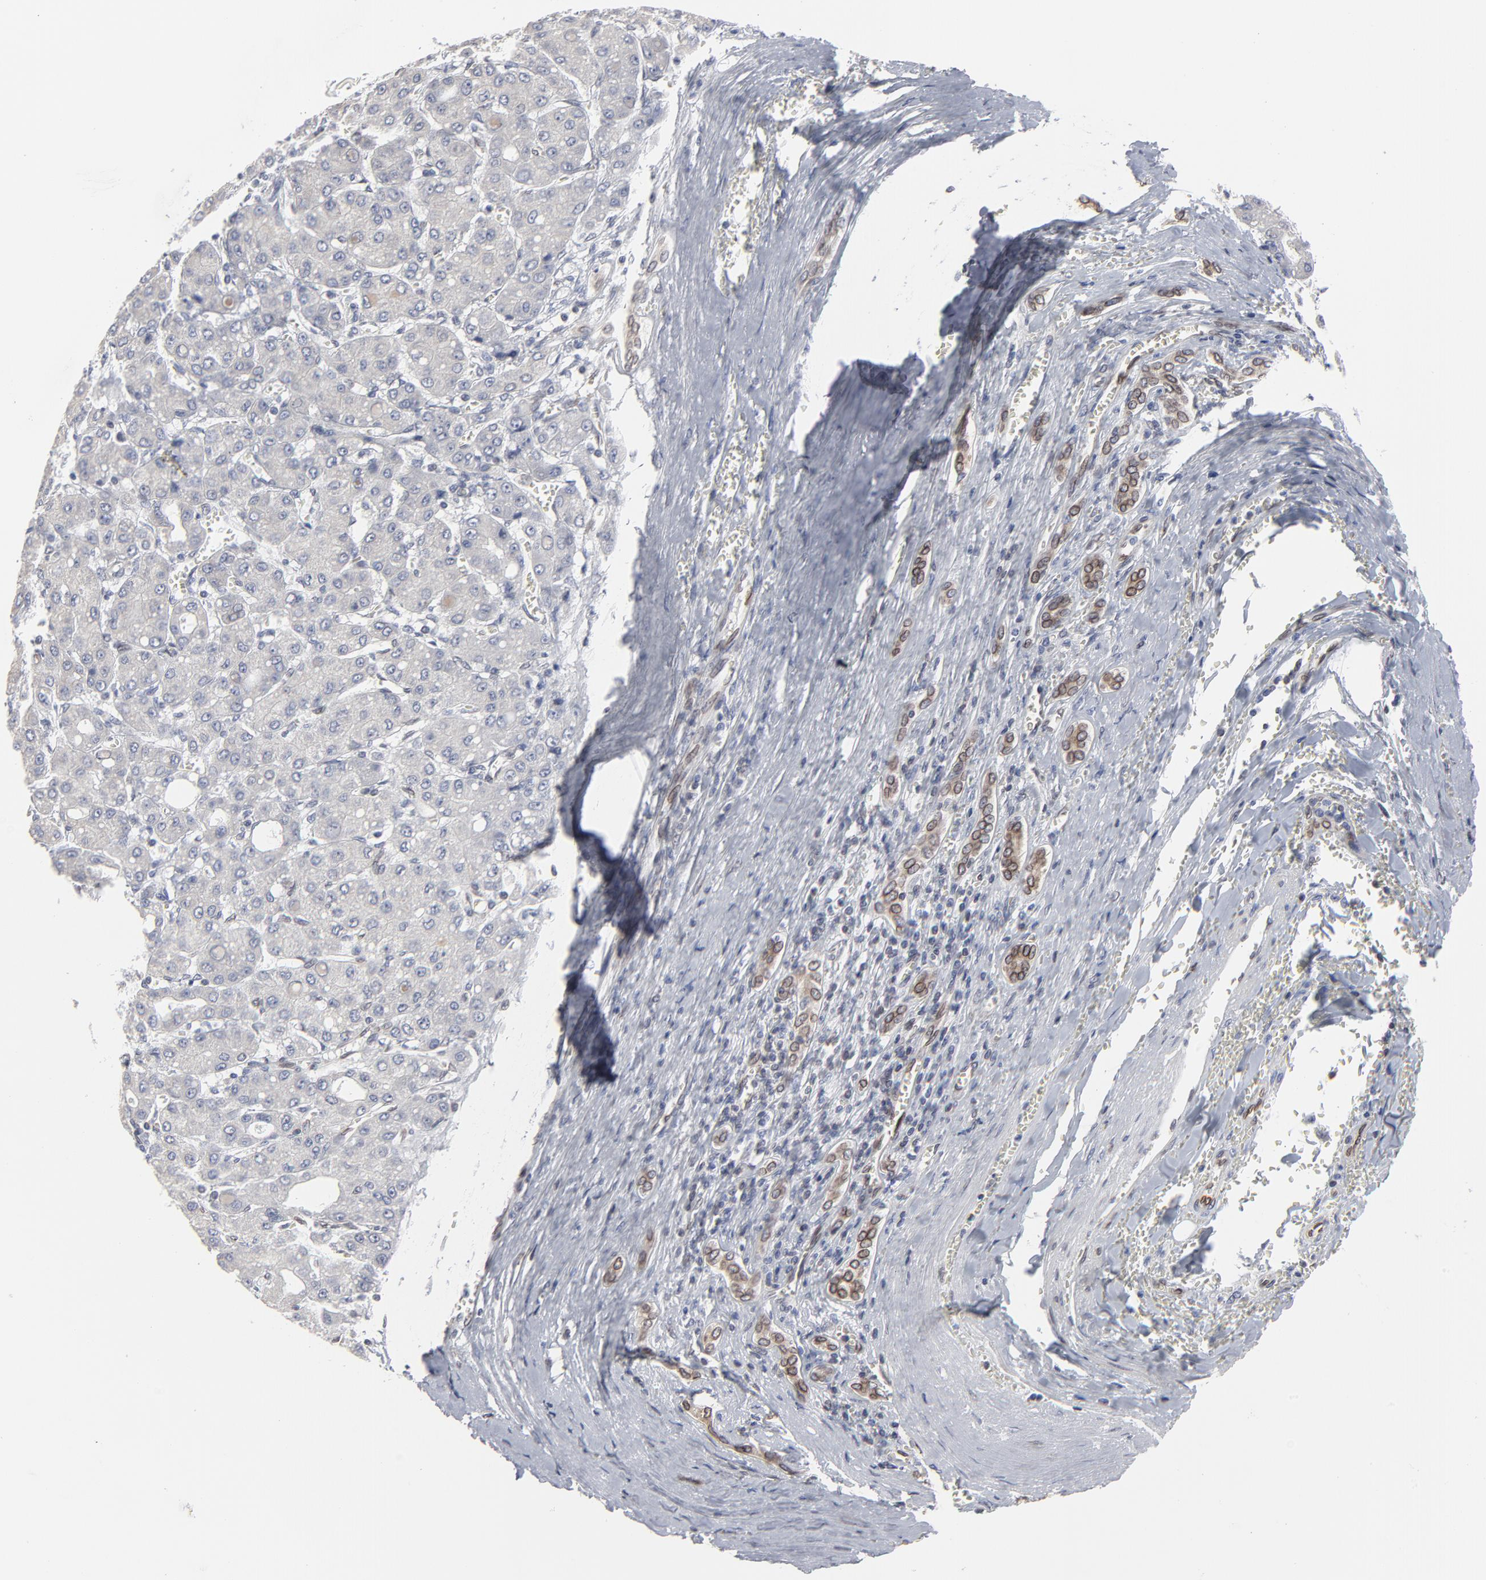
{"staining": {"intensity": "negative", "quantity": "none", "location": "none"}, "tissue": "liver cancer", "cell_type": "Tumor cells", "image_type": "cancer", "snomed": [{"axis": "morphology", "description": "Carcinoma, Hepatocellular, NOS"}, {"axis": "topography", "description": "Liver"}], "caption": "Immunohistochemistry of liver cancer (hepatocellular carcinoma) demonstrates no positivity in tumor cells.", "gene": "SYNE2", "patient": {"sex": "male", "age": 69}}